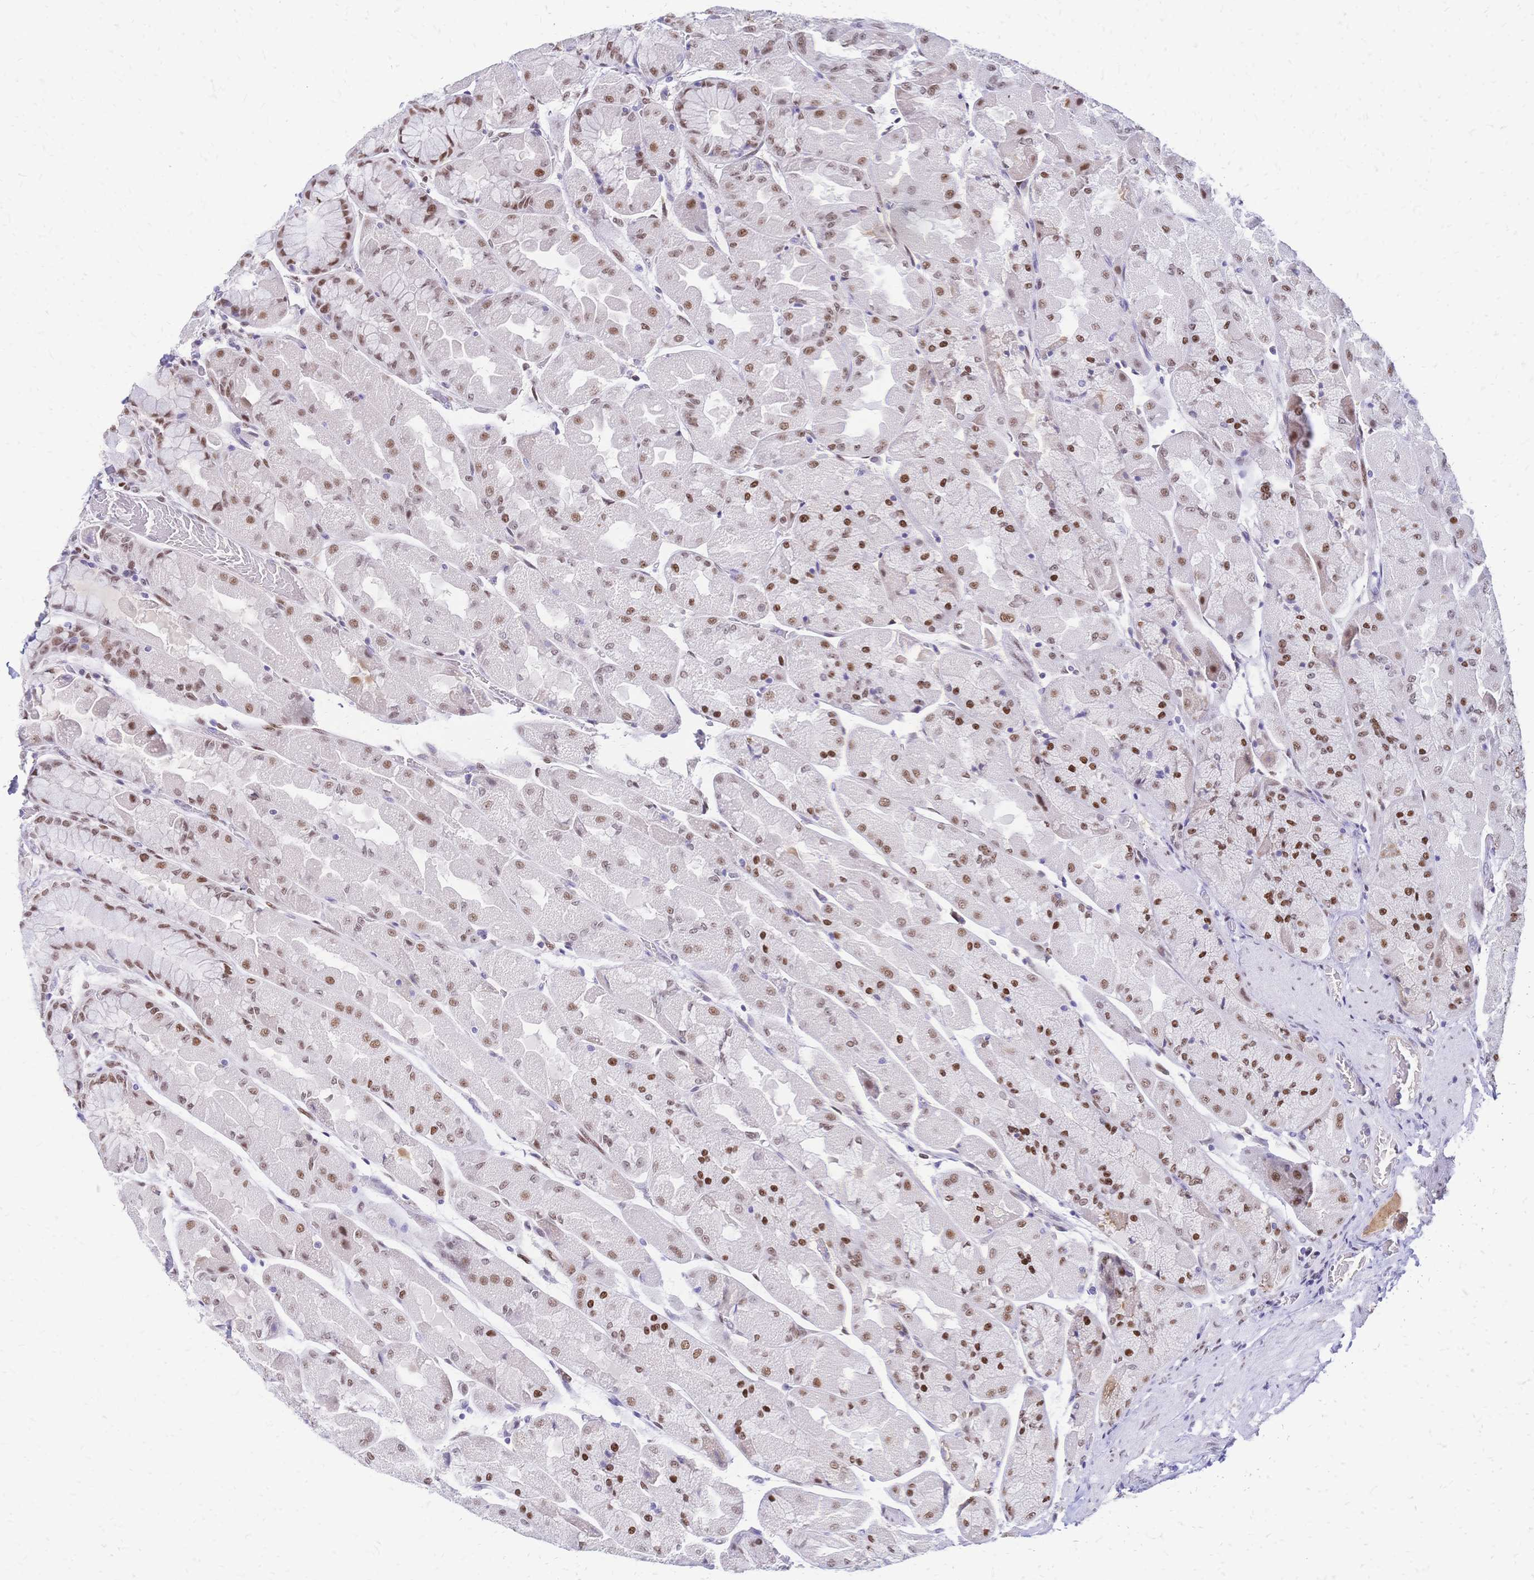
{"staining": {"intensity": "strong", "quantity": "25%-75%", "location": "nuclear"}, "tissue": "stomach", "cell_type": "Glandular cells", "image_type": "normal", "snomed": [{"axis": "morphology", "description": "Normal tissue, NOS"}, {"axis": "topography", "description": "Stomach"}], "caption": "Stomach stained with a brown dye shows strong nuclear positive expression in about 25%-75% of glandular cells.", "gene": "NFIC", "patient": {"sex": "female", "age": 61}}